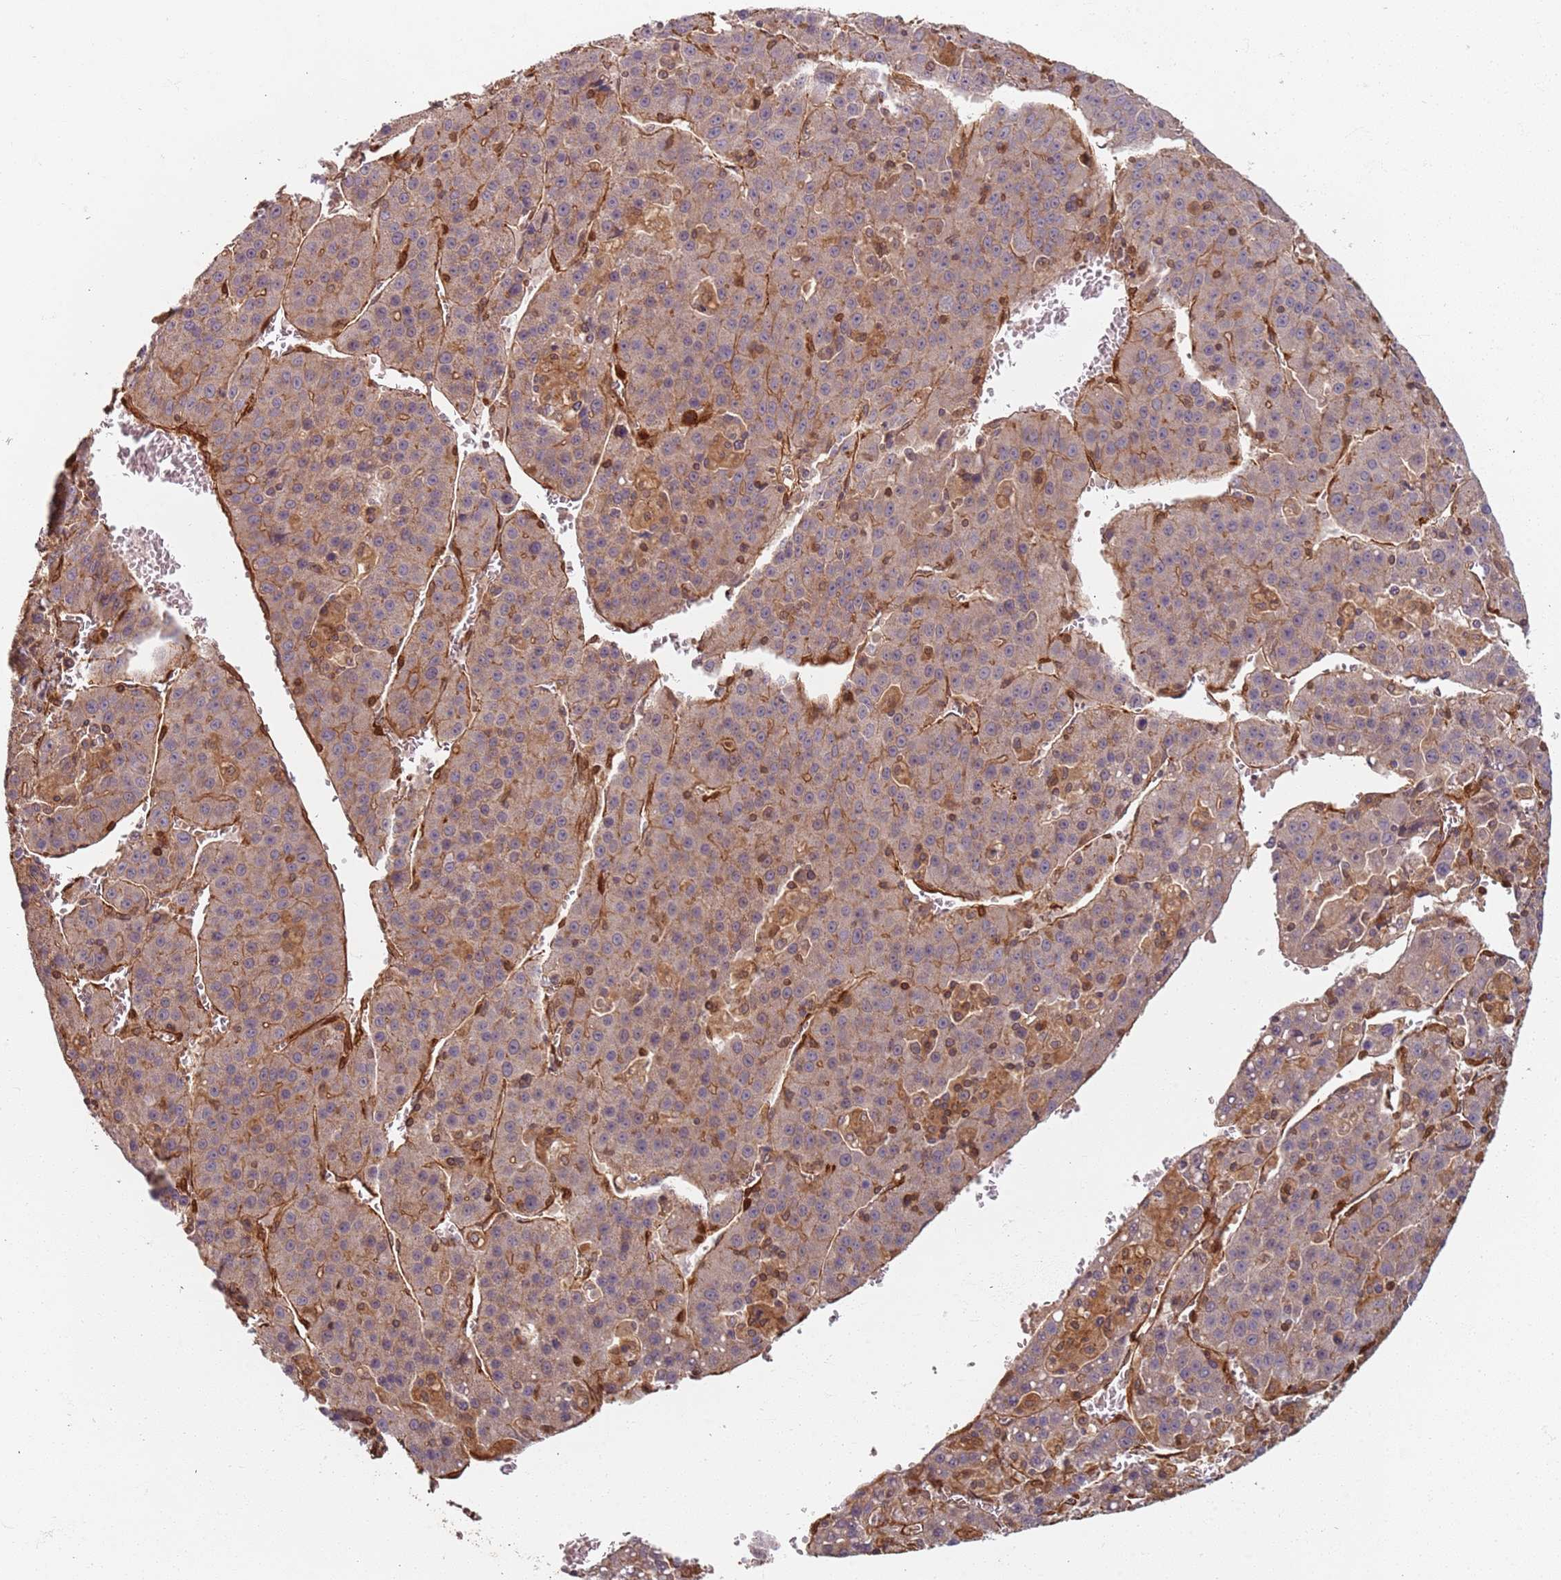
{"staining": {"intensity": "weak", "quantity": "<25%", "location": "cytoplasmic/membranous"}, "tissue": "liver cancer", "cell_type": "Tumor cells", "image_type": "cancer", "snomed": [{"axis": "morphology", "description": "Carcinoma, Hepatocellular, NOS"}, {"axis": "topography", "description": "Liver"}], "caption": "Micrograph shows no protein expression in tumor cells of liver cancer tissue. The staining was performed using DAB (3,3'-diaminobenzidine) to visualize the protein expression in brown, while the nuclei were stained in blue with hematoxylin (Magnification: 20x).", "gene": "SDCCAG8", "patient": {"sex": "female", "age": 53}}